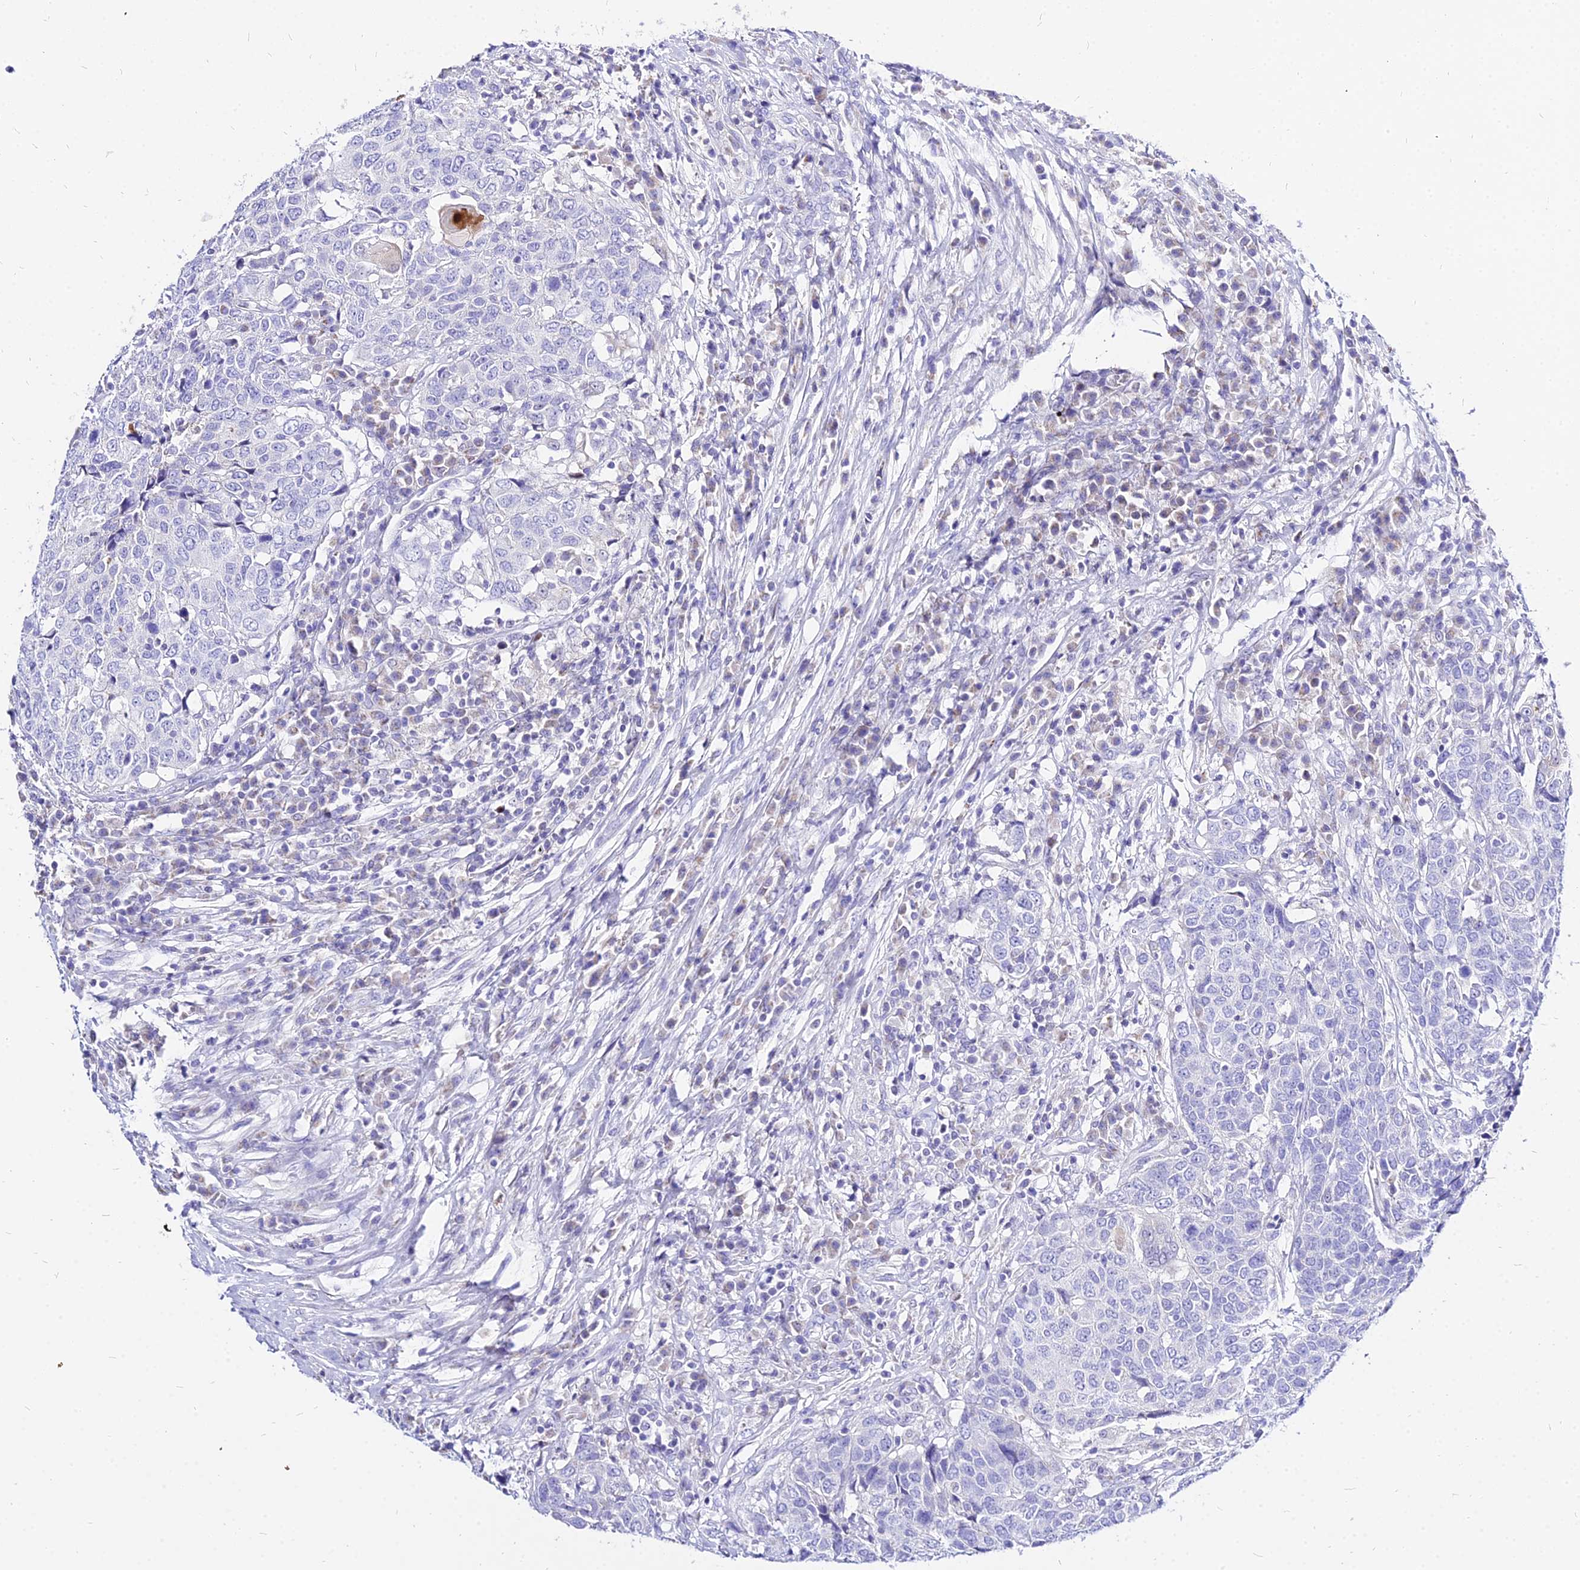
{"staining": {"intensity": "negative", "quantity": "none", "location": "none"}, "tissue": "head and neck cancer", "cell_type": "Tumor cells", "image_type": "cancer", "snomed": [{"axis": "morphology", "description": "Squamous cell carcinoma, NOS"}, {"axis": "topography", "description": "Head-Neck"}], "caption": "Squamous cell carcinoma (head and neck) was stained to show a protein in brown. There is no significant positivity in tumor cells. Brightfield microscopy of immunohistochemistry (IHC) stained with DAB (3,3'-diaminobenzidine) (brown) and hematoxylin (blue), captured at high magnification.", "gene": "CARD18", "patient": {"sex": "male", "age": 66}}